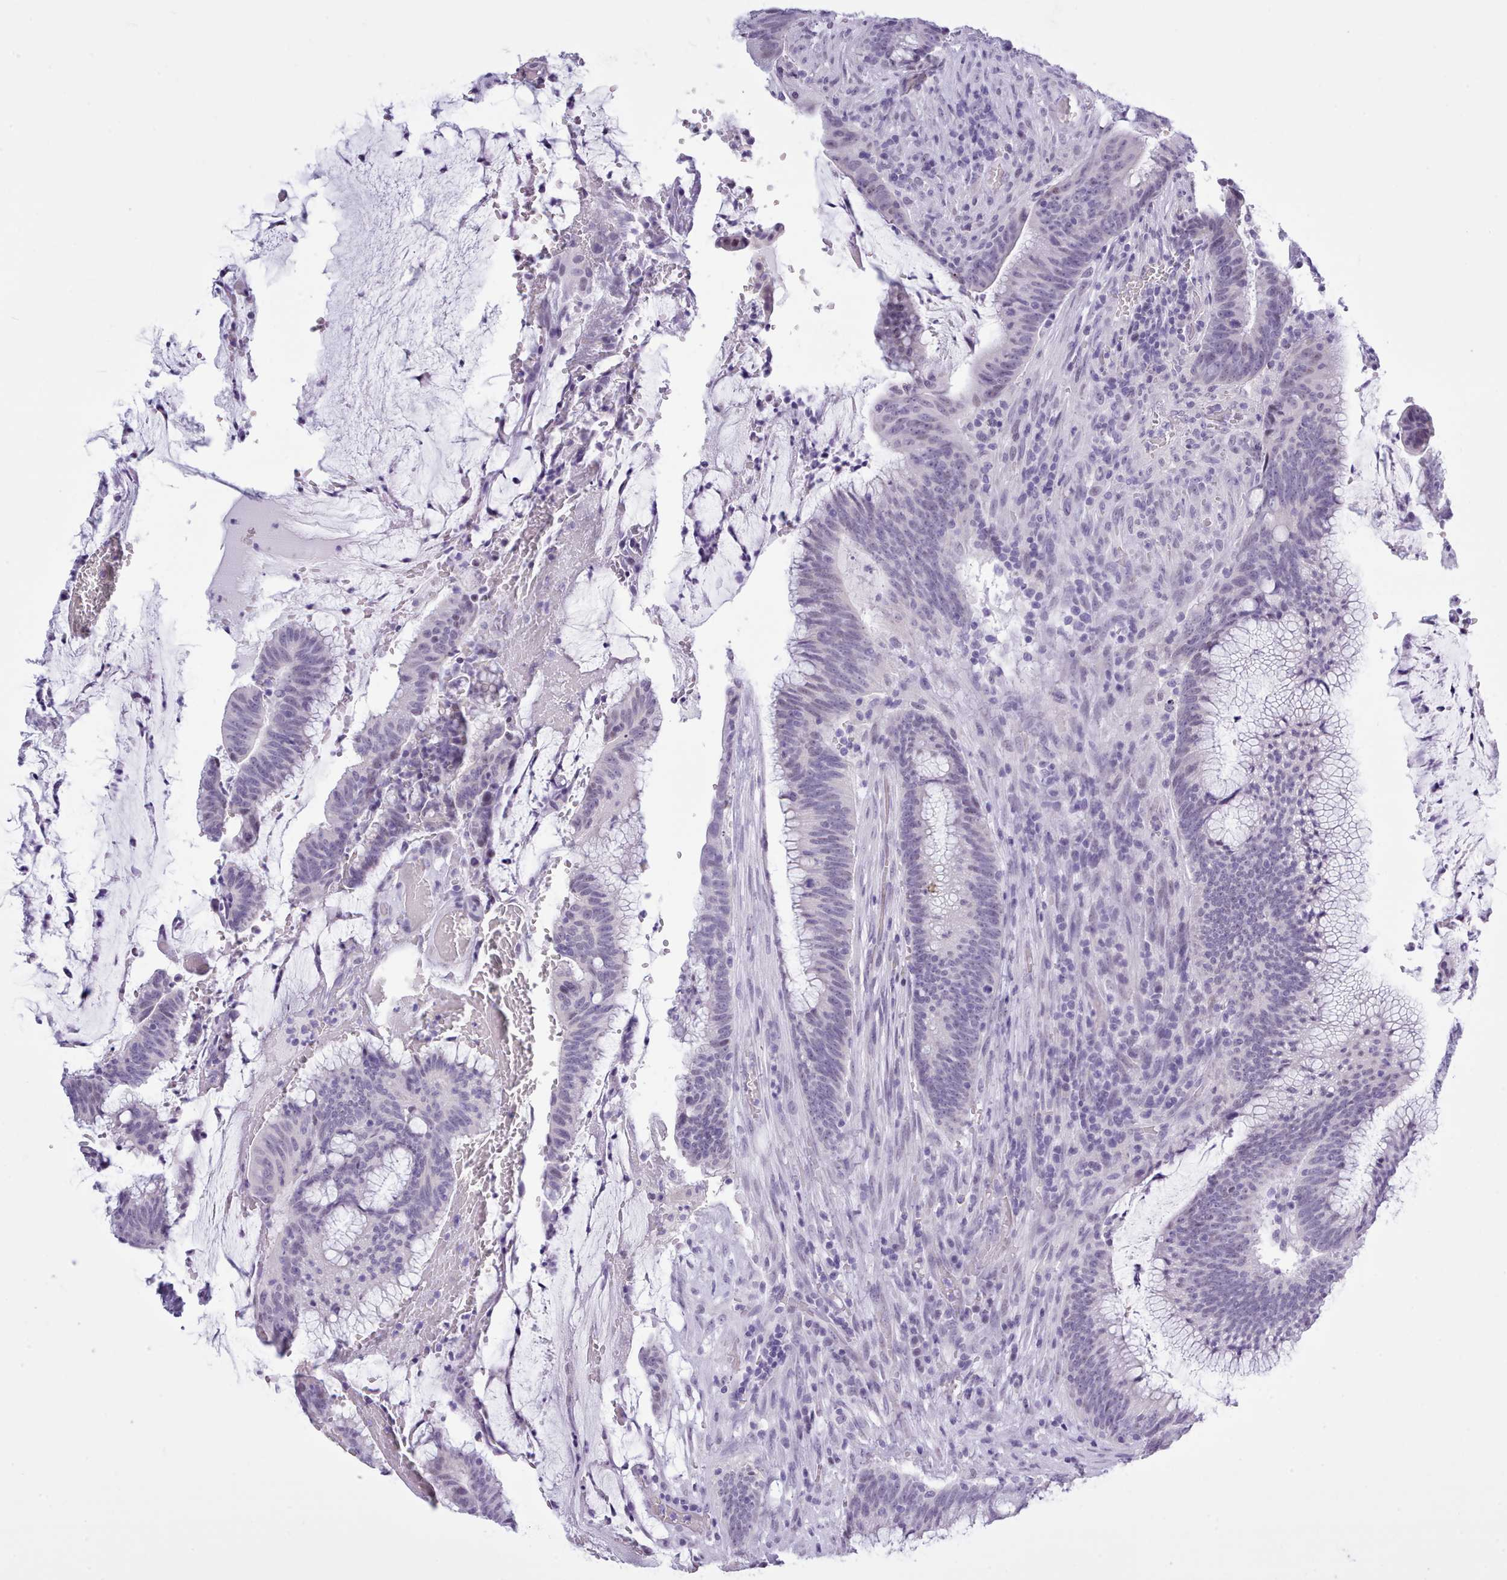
{"staining": {"intensity": "negative", "quantity": "none", "location": "none"}, "tissue": "colorectal cancer", "cell_type": "Tumor cells", "image_type": "cancer", "snomed": [{"axis": "morphology", "description": "Adenocarcinoma, NOS"}, {"axis": "topography", "description": "Rectum"}], "caption": "Photomicrograph shows no protein expression in tumor cells of adenocarcinoma (colorectal) tissue.", "gene": "FBXO48", "patient": {"sex": "female", "age": 77}}